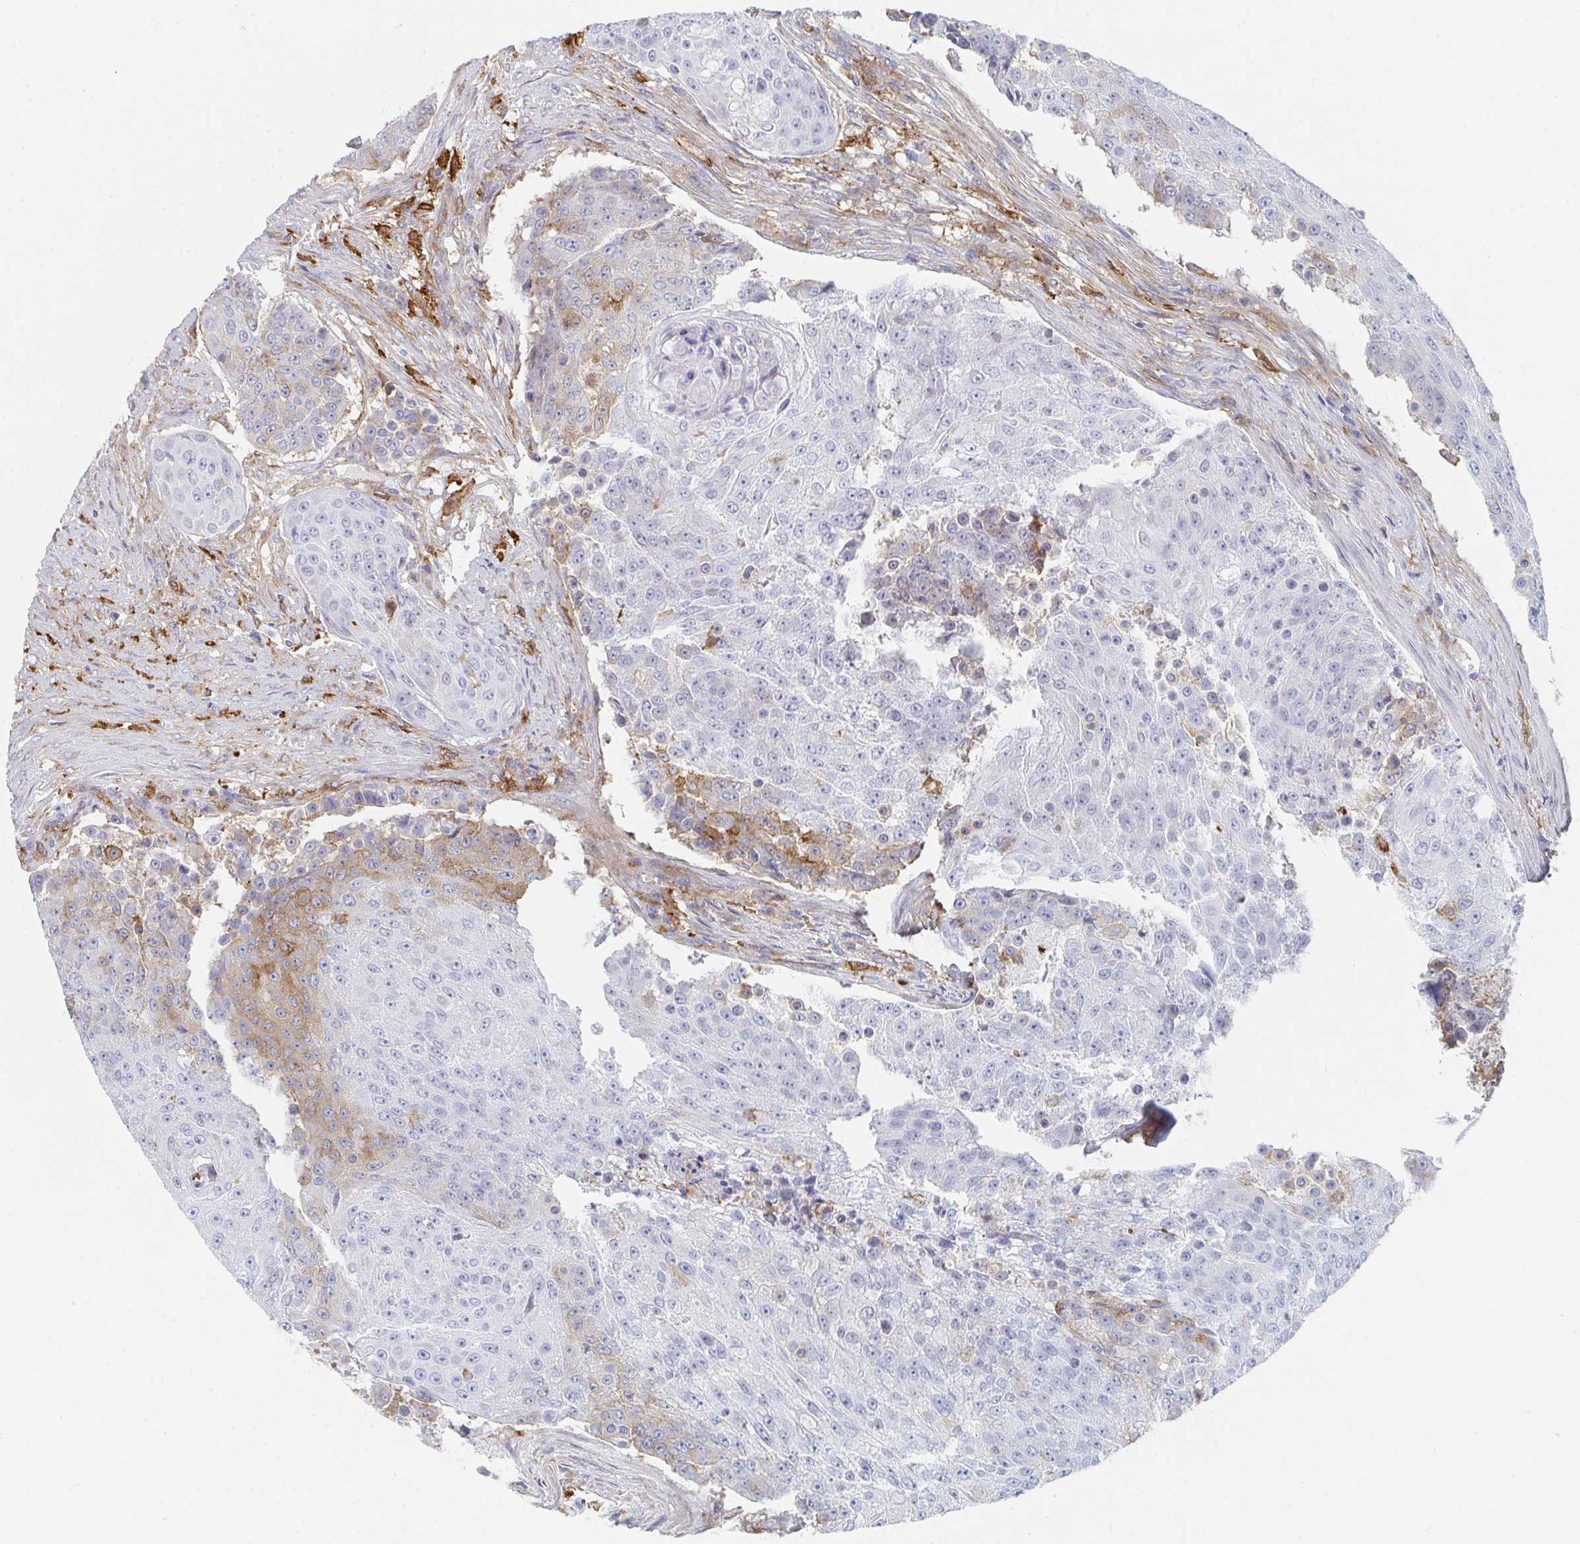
{"staining": {"intensity": "moderate", "quantity": "<25%", "location": "cytoplasmic/membranous"}, "tissue": "urothelial cancer", "cell_type": "Tumor cells", "image_type": "cancer", "snomed": [{"axis": "morphology", "description": "Urothelial carcinoma, High grade"}, {"axis": "topography", "description": "Urinary bladder"}], "caption": "High-power microscopy captured an IHC photomicrograph of high-grade urothelial carcinoma, revealing moderate cytoplasmic/membranous positivity in about <25% of tumor cells.", "gene": "DAB2", "patient": {"sex": "female", "age": 63}}